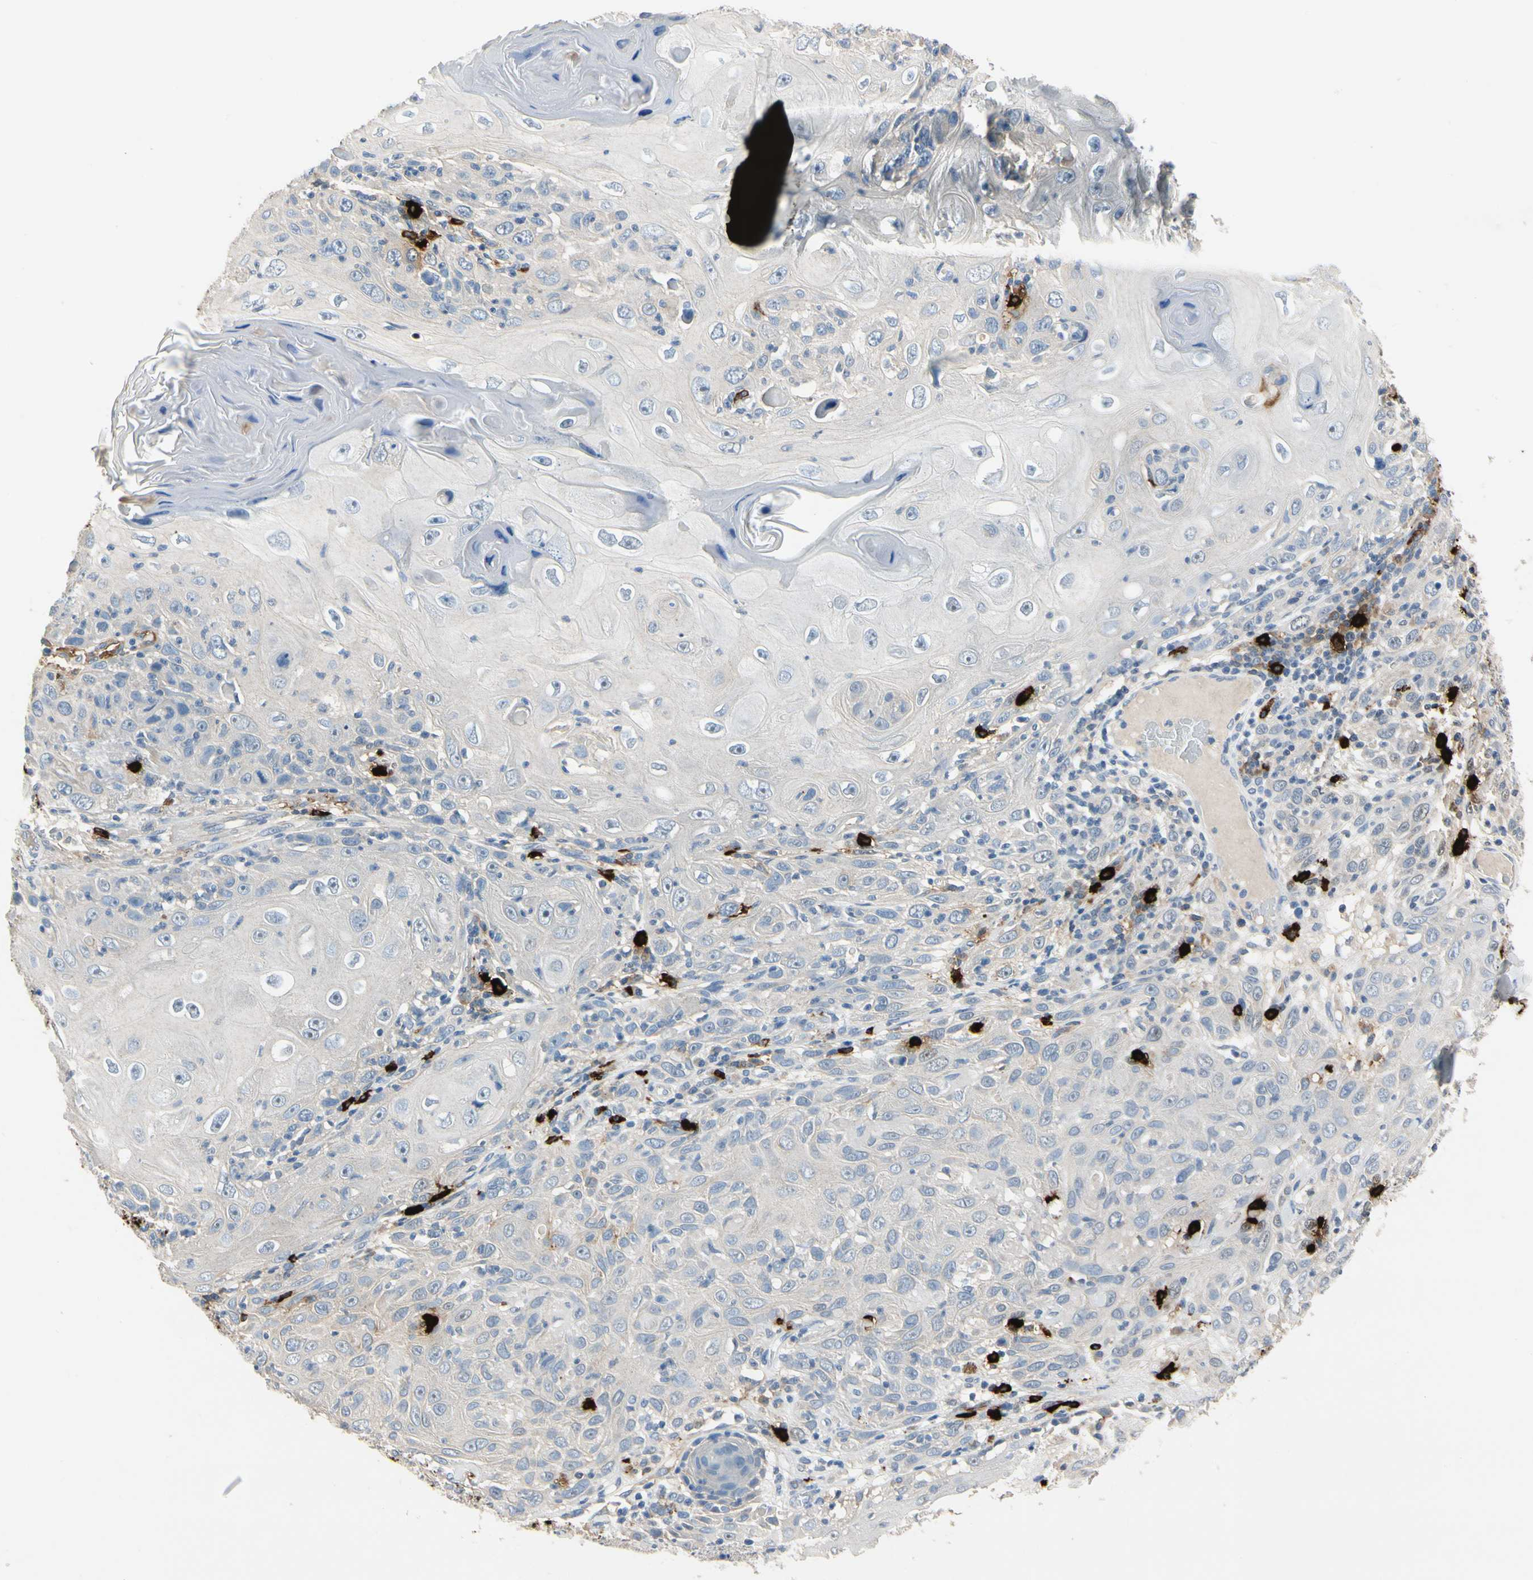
{"staining": {"intensity": "negative", "quantity": "none", "location": "none"}, "tissue": "skin cancer", "cell_type": "Tumor cells", "image_type": "cancer", "snomed": [{"axis": "morphology", "description": "Squamous cell carcinoma, NOS"}, {"axis": "topography", "description": "Skin"}], "caption": "This histopathology image is of skin cancer (squamous cell carcinoma) stained with IHC to label a protein in brown with the nuclei are counter-stained blue. There is no staining in tumor cells.", "gene": "CPA3", "patient": {"sex": "female", "age": 88}}